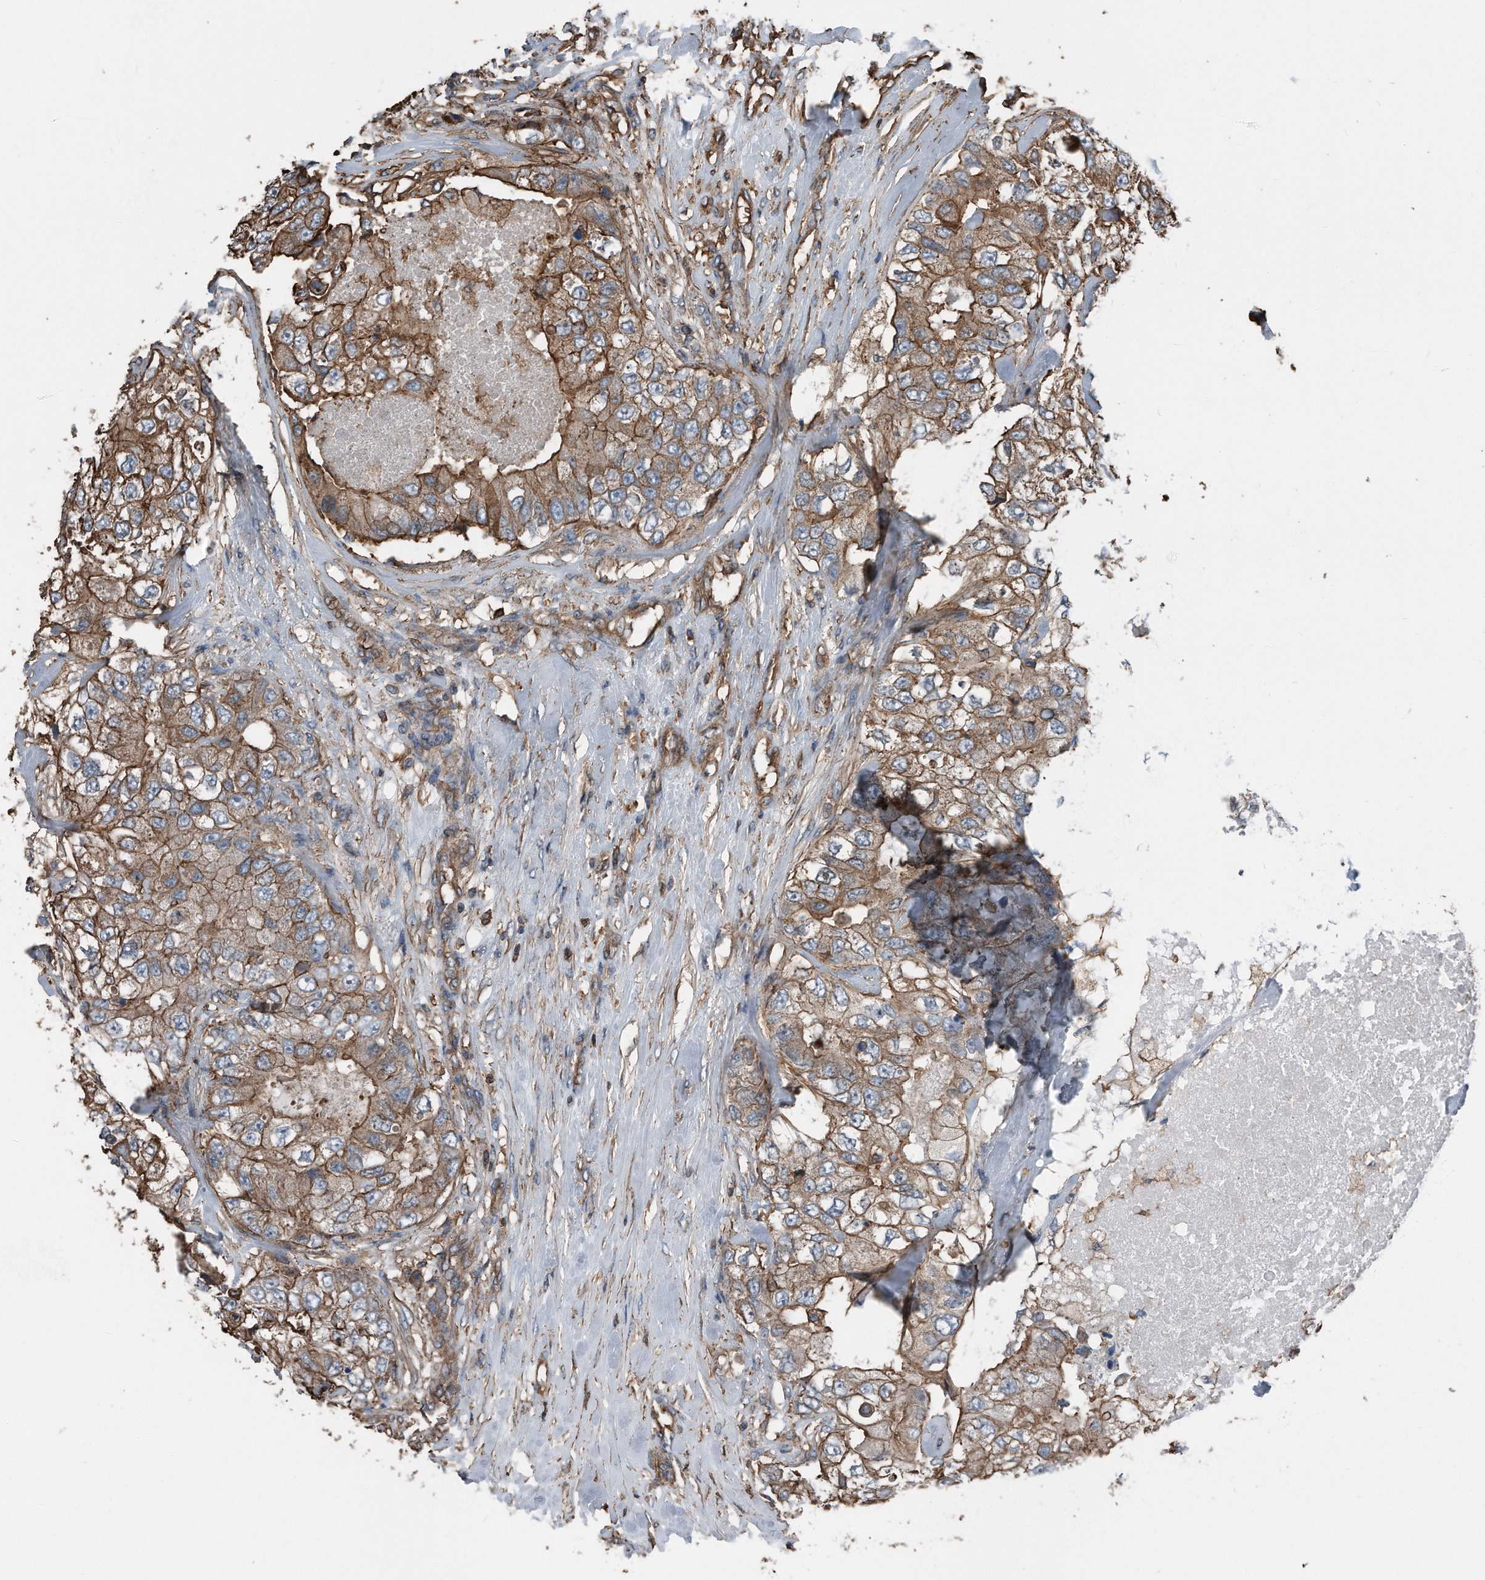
{"staining": {"intensity": "moderate", "quantity": ">75%", "location": "cytoplasmic/membranous"}, "tissue": "breast cancer", "cell_type": "Tumor cells", "image_type": "cancer", "snomed": [{"axis": "morphology", "description": "Duct carcinoma"}, {"axis": "topography", "description": "Breast"}], "caption": "Immunohistochemical staining of breast cancer (infiltrating ductal carcinoma) shows medium levels of moderate cytoplasmic/membranous protein positivity in approximately >75% of tumor cells.", "gene": "RSPO3", "patient": {"sex": "female", "age": 62}}